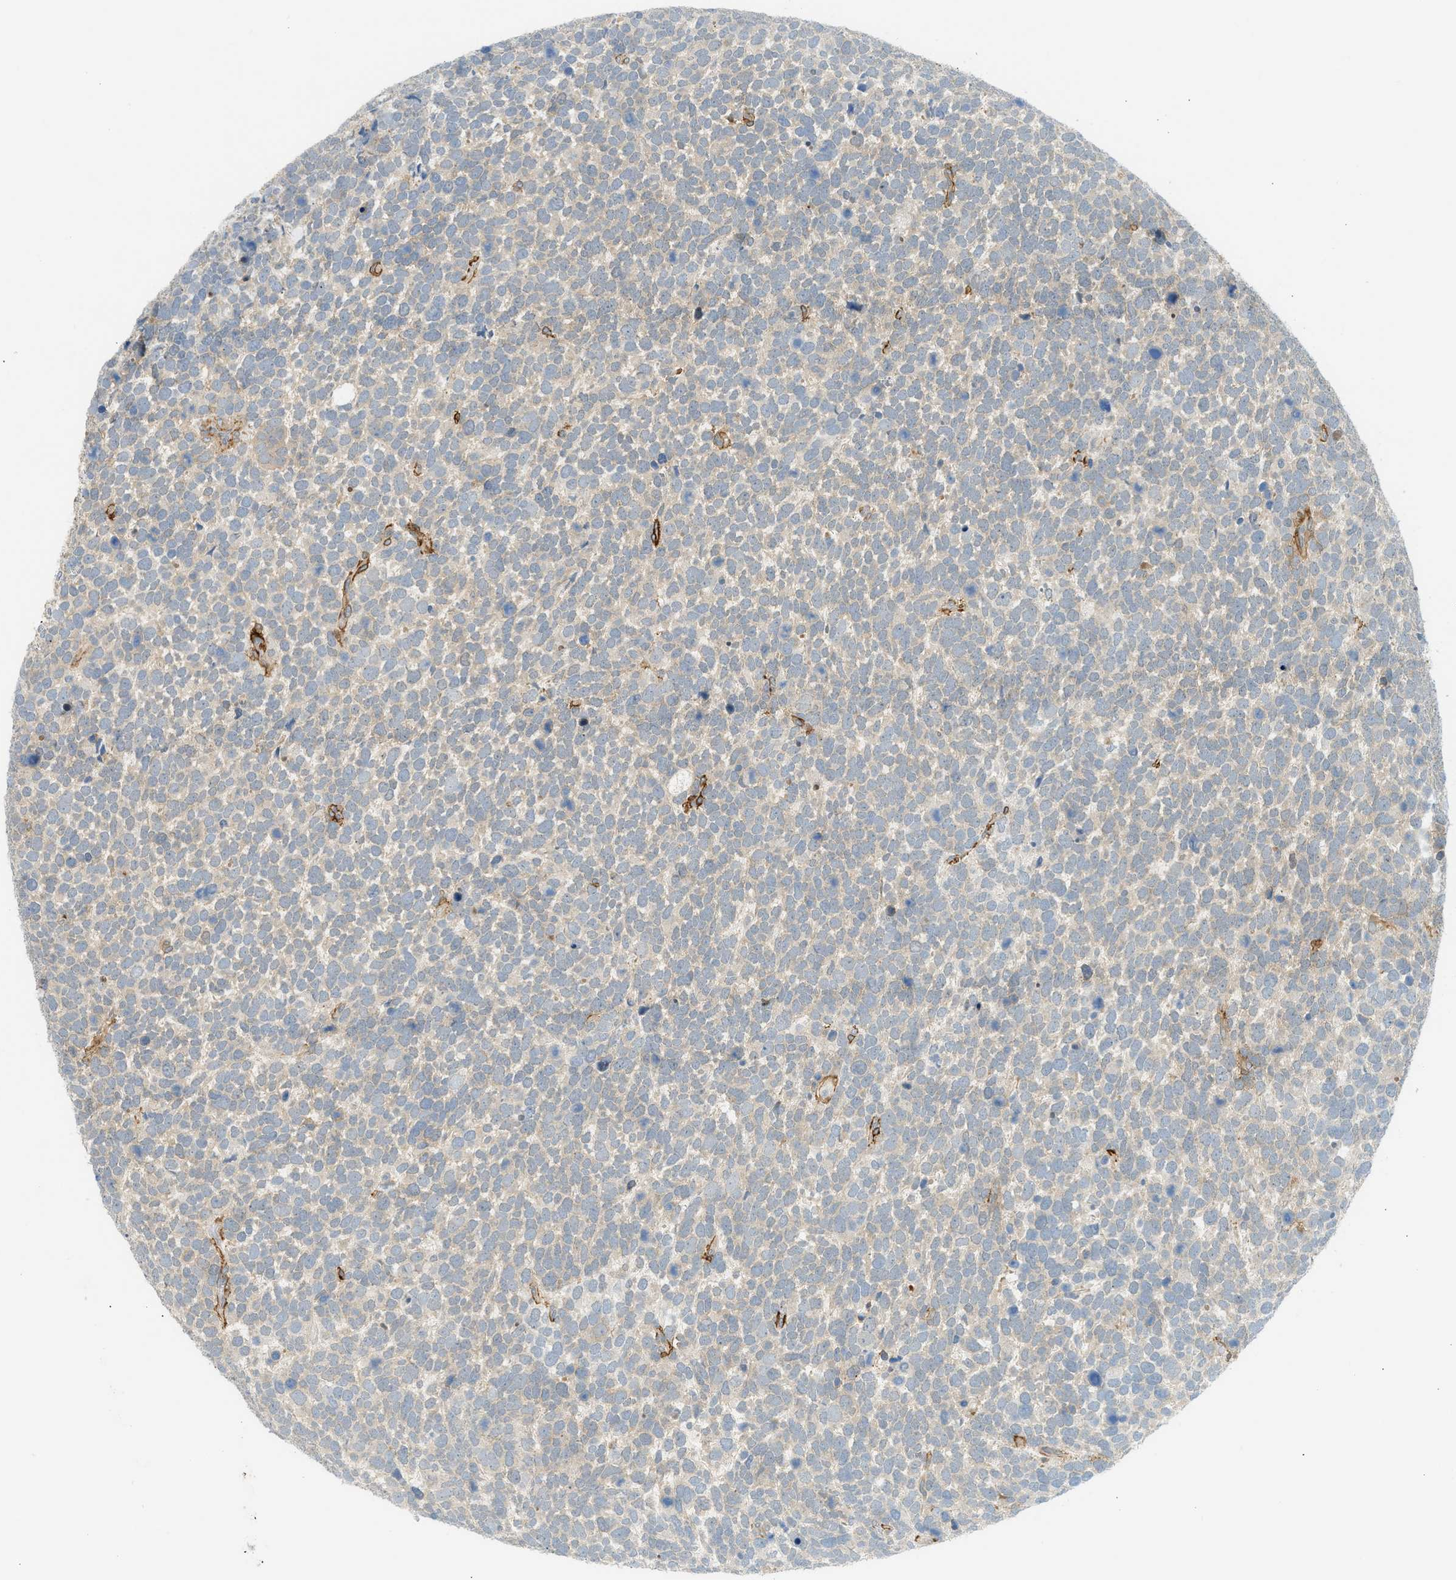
{"staining": {"intensity": "weak", "quantity": ">75%", "location": "cytoplasmic/membranous"}, "tissue": "urothelial cancer", "cell_type": "Tumor cells", "image_type": "cancer", "snomed": [{"axis": "morphology", "description": "Urothelial carcinoma, High grade"}, {"axis": "topography", "description": "Urinary bladder"}], "caption": "This is an image of immunohistochemistry (IHC) staining of high-grade urothelial carcinoma, which shows weak staining in the cytoplasmic/membranous of tumor cells.", "gene": "EDNRA", "patient": {"sex": "female", "age": 82}}